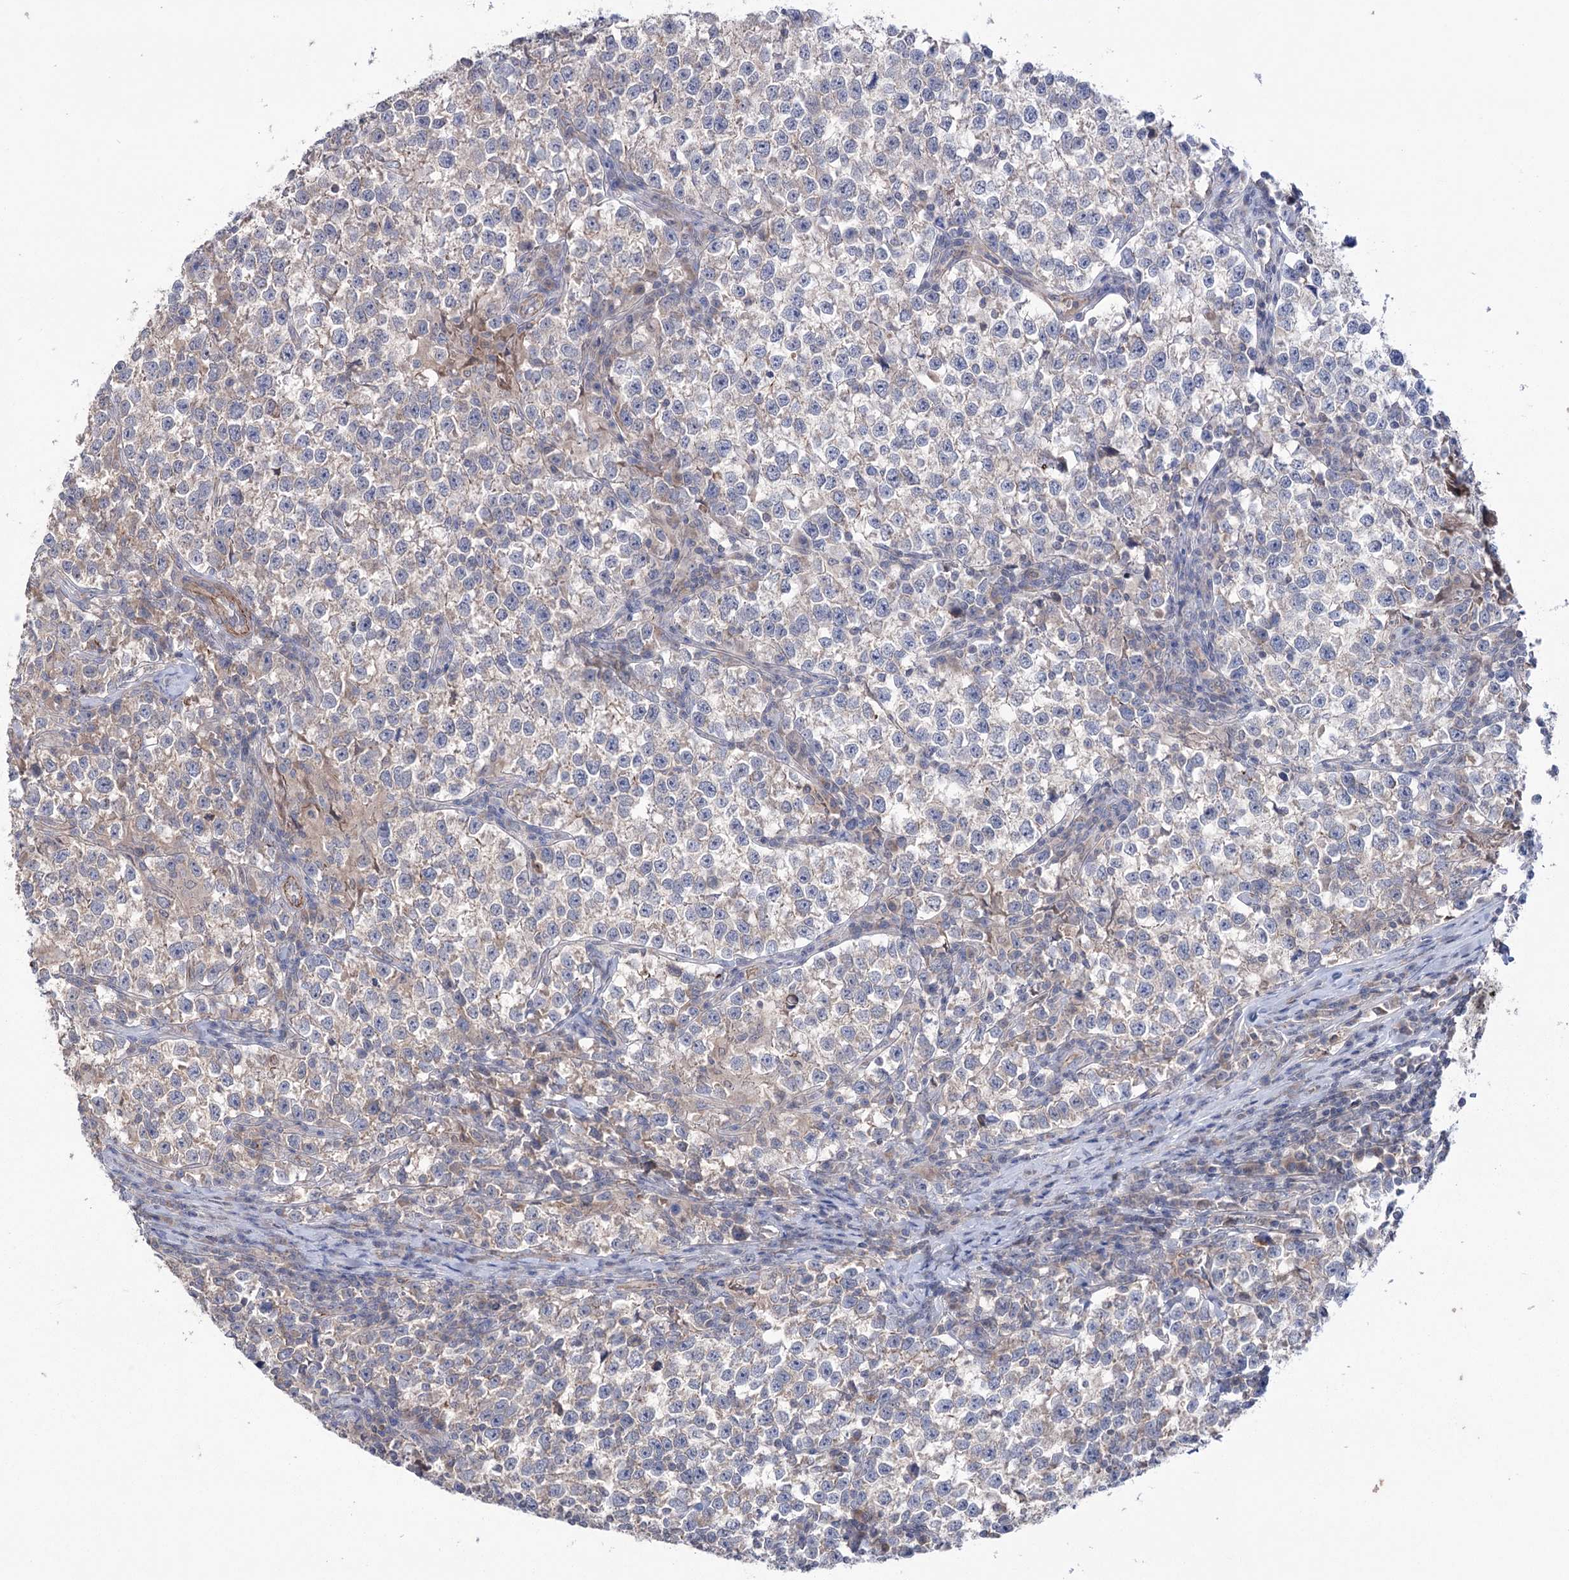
{"staining": {"intensity": "weak", "quantity": "<25%", "location": "cytoplasmic/membranous"}, "tissue": "testis cancer", "cell_type": "Tumor cells", "image_type": "cancer", "snomed": [{"axis": "morphology", "description": "Normal tissue, NOS"}, {"axis": "morphology", "description": "Seminoma, NOS"}, {"axis": "topography", "description": "Testis"}], "caption": "Tumor cells are negative for protein expression in human testis seminoma.", "gene": "TRIM71", "patient": {"sex": "male", "age": 43}}